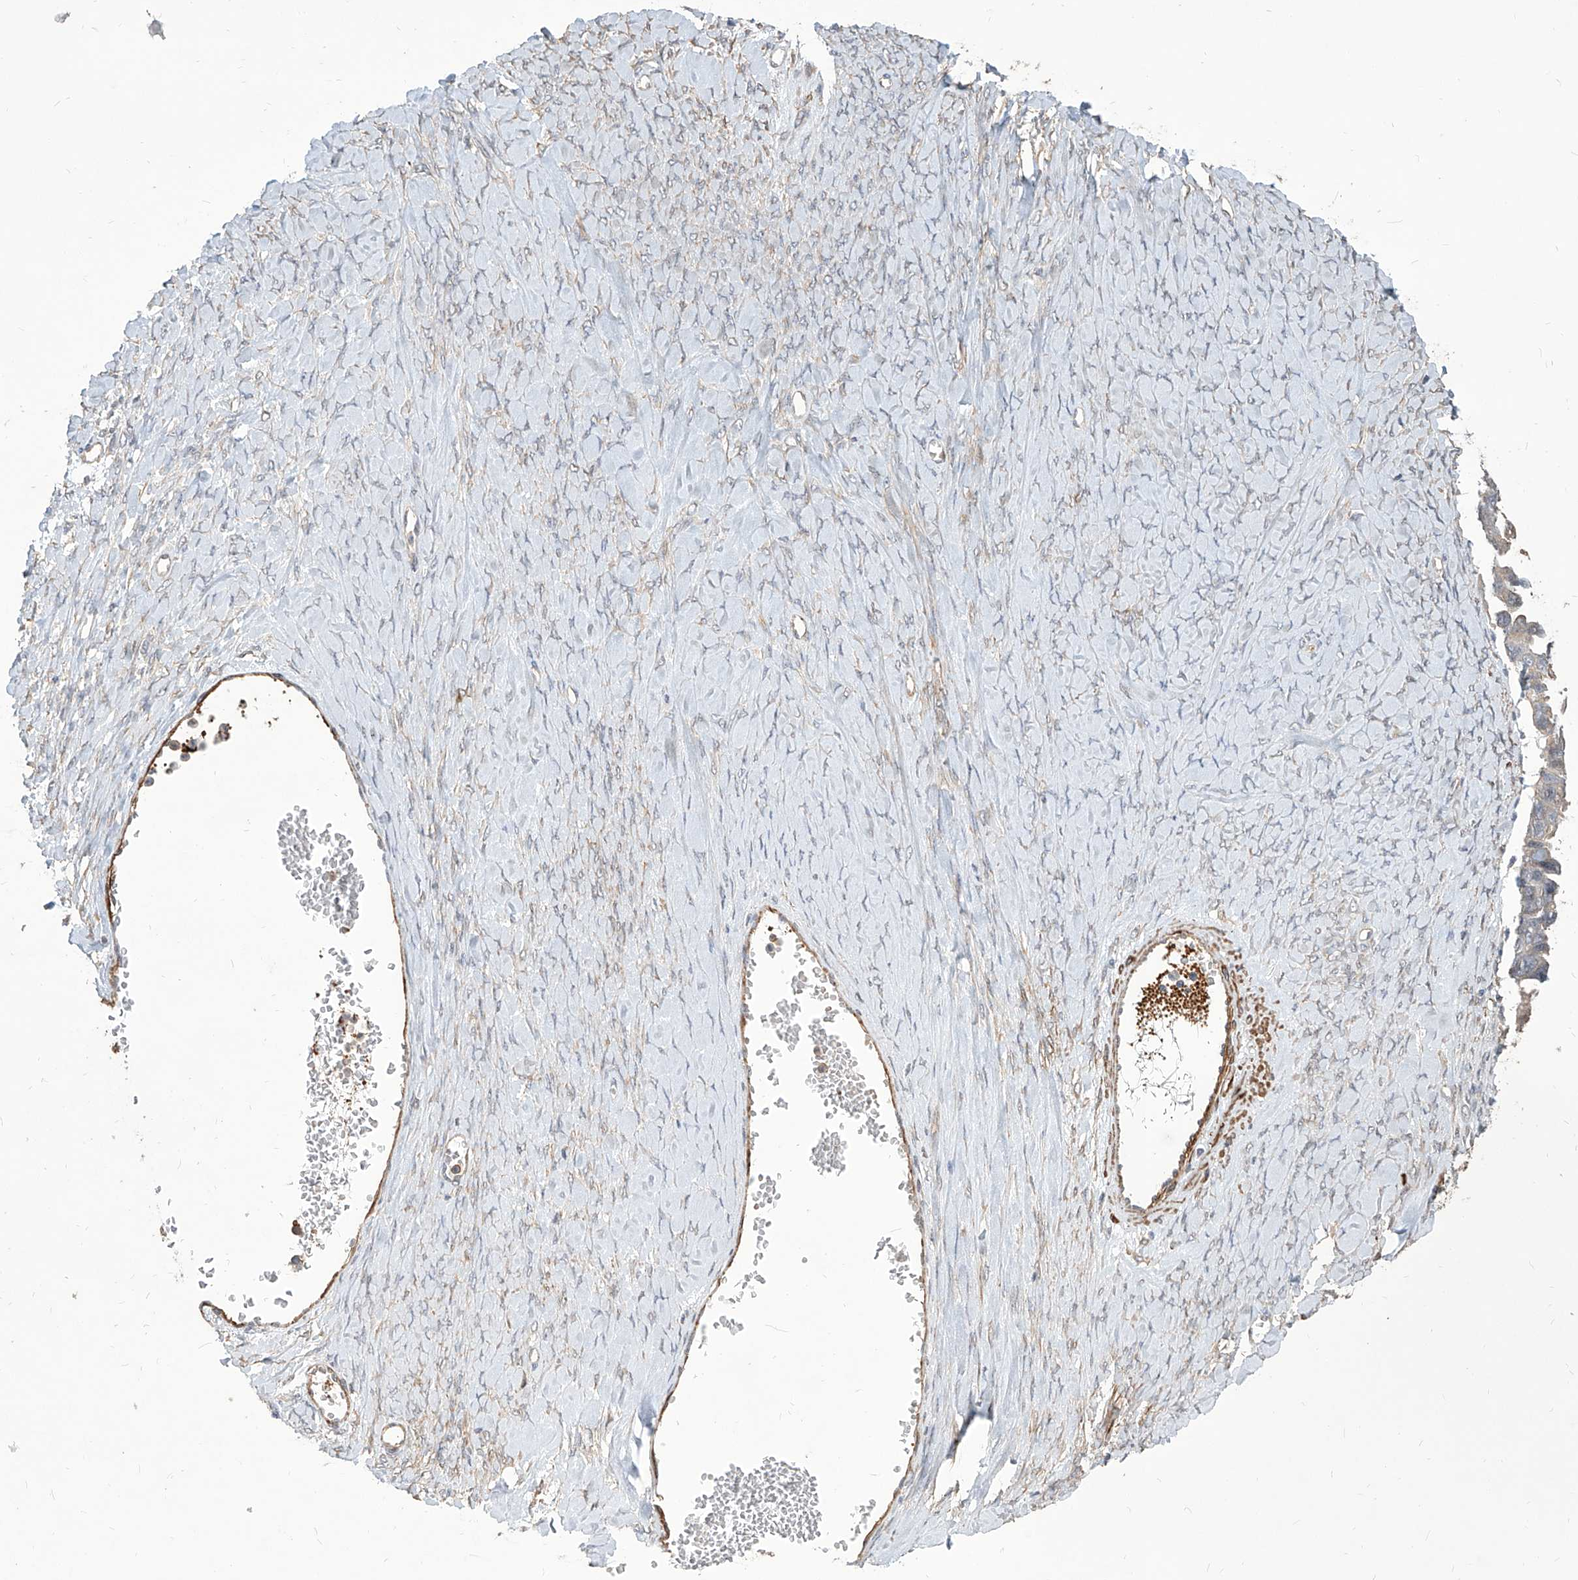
{"staining": {"intensity": "weak", "quantity": "<25%", "location": "cytoplasmic/membranous"}, "tissue": "ovarian cancer", "cell_type": "Tumor cells", "image_type": "cancer", "snomed": [{"axis": "morphology", "description": "Cystadenocarcinoma, serous, NOS"}, {"axis": "topography", "description": "Ovary"}], "caption": "DAB (3,3'-diaminobenzidine) immunohistochemical staining of human ovarian serous cystadenocarcinoma demonstrates no significant positivity in tumor cells. (DAB immunohistochemistry, high magnification).", "gene": "FAM83B", "patient": {"sex": "female", "age": 79}}